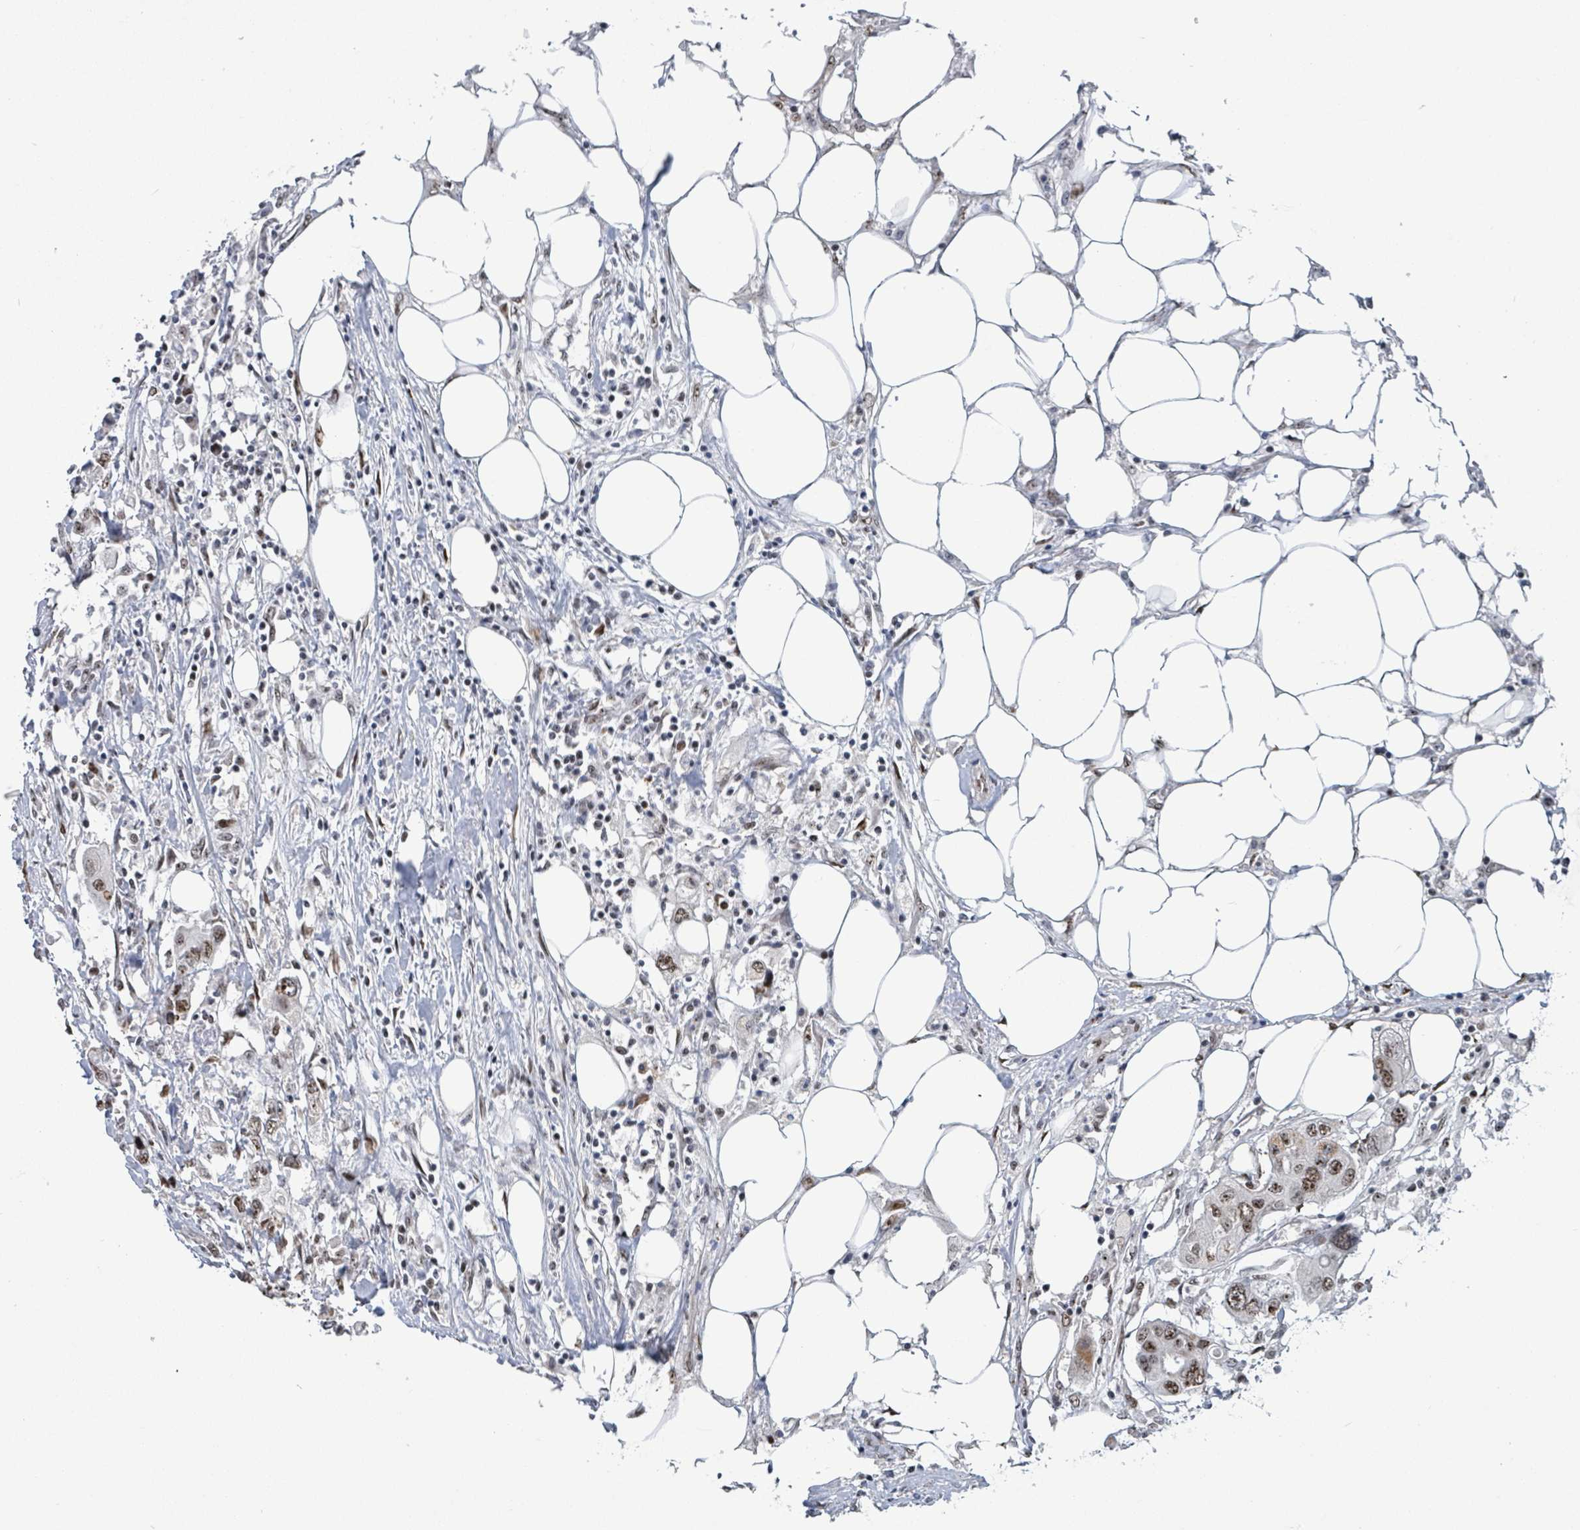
{"staining": {"intensity": "moderate", "quantity": ">75%", "location": "nuclear"}, "tissue": "colorectal cancer", "cell_type": "Tumor cells", "image_type": "cancer", "snomed": [{"axis": "morphology", "description": "Adenocarcinoma, NOS"}, {"axis": "topography", "description": "Colon"}], "caption": "Immunohistochemical staining of colorectal adenocarcinoma displays medium levels of moderate nuclear expression in about >75% of tumor cells.", "gene": "RRN3", "patient": {"sex": "male", "age": 77}}